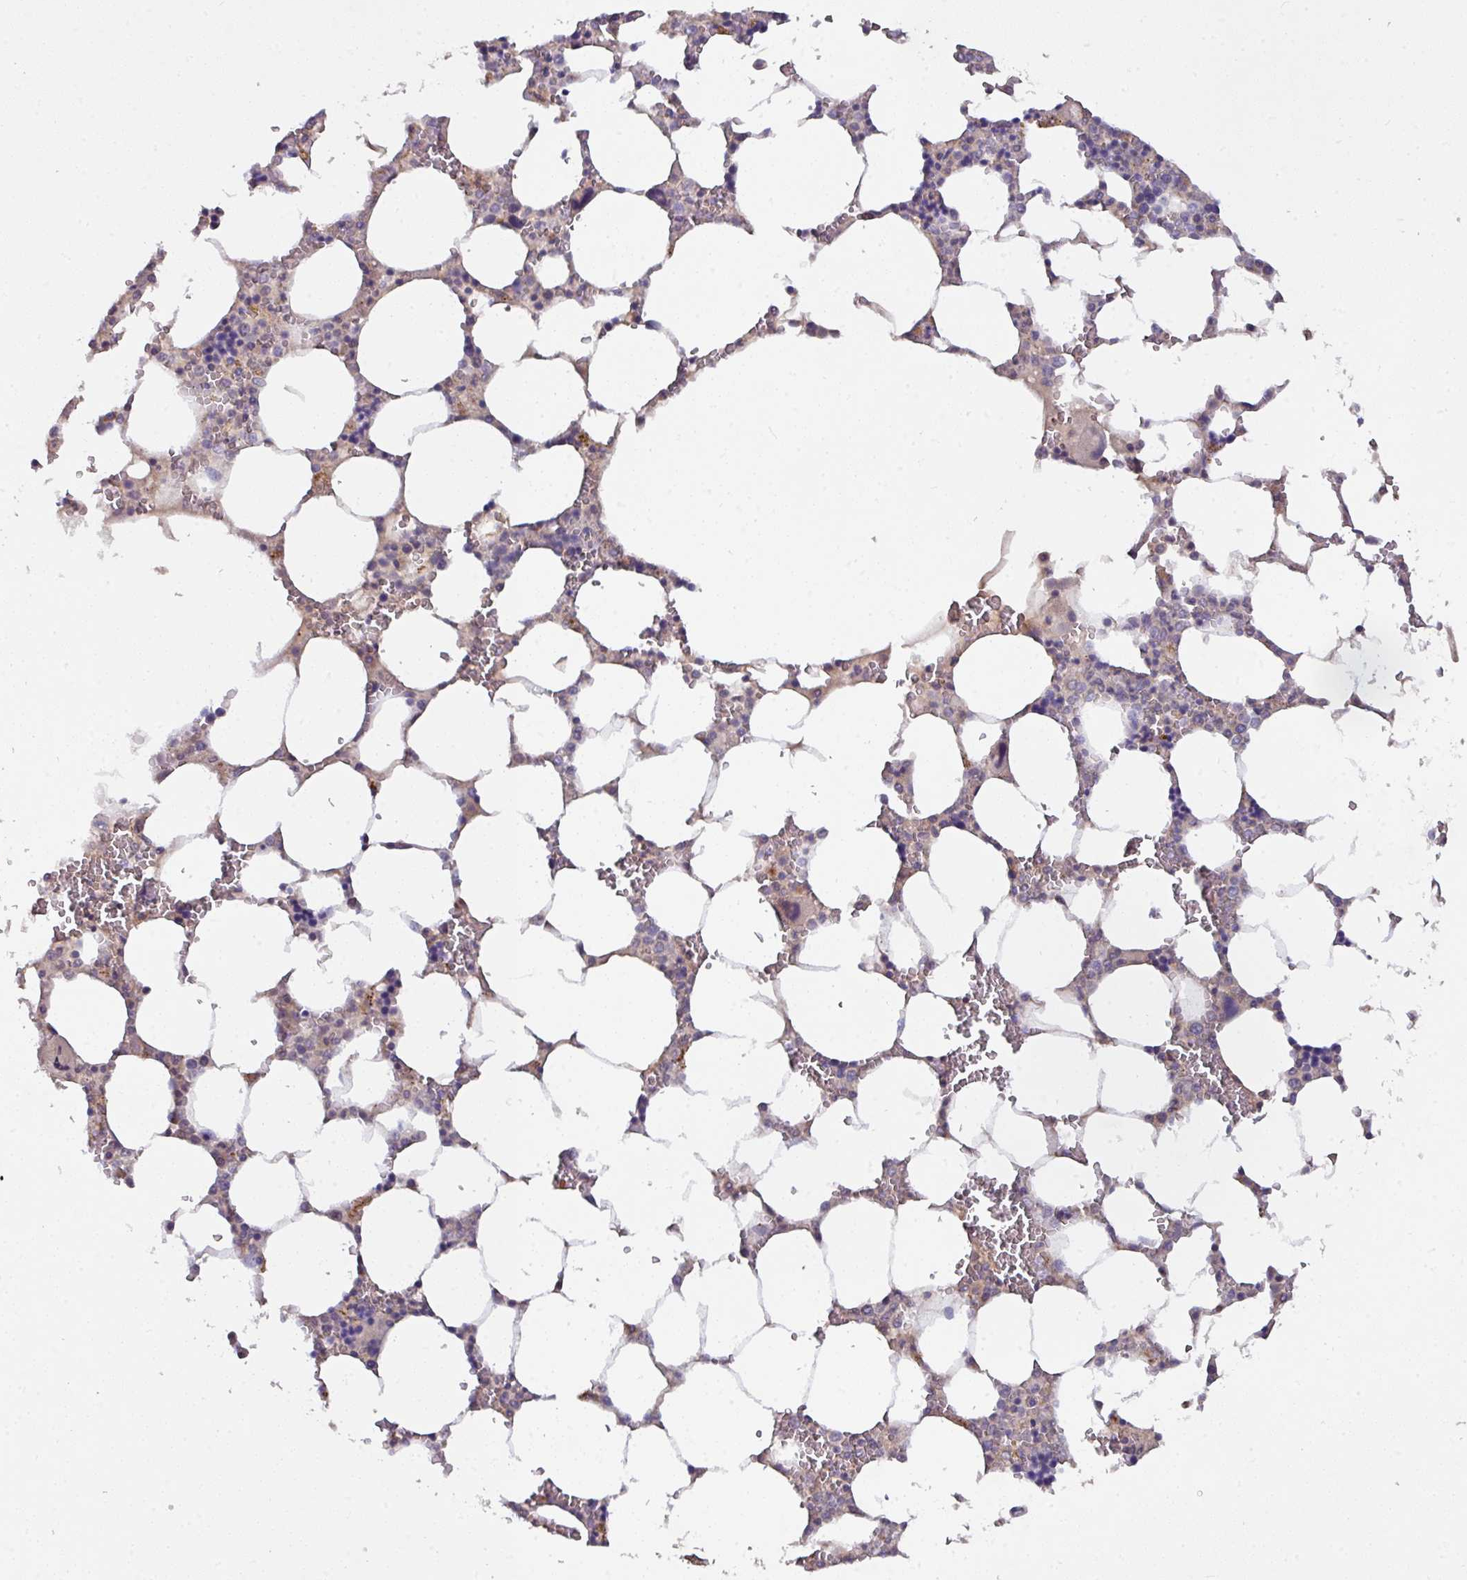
{"staining": {"intensity": "negative", "quantity": "none", "location": "none"}, "tissue": "bone marrow", "cell_type": "Hematopoietic cells", "image_type": "normal", "snomed": [{"axis": "morphology", "description": "Normal tissue, NOS"}, {"axis": "topography", "description": "Bone marrow"}], "caption": "Immunohistochemistry (IHC) micrograph of unremarkable bone marrow: human bone marrow stained with DAB (3,3'-diaminobenzidine) displays no significant protein staining in hematopoietic cells. The staining is performed using DAB brown chromogen with nuclei counter-stained in using hematoxylin.", "gene": "AEBP2", "patient": {"sex": "male", "age": 64}}